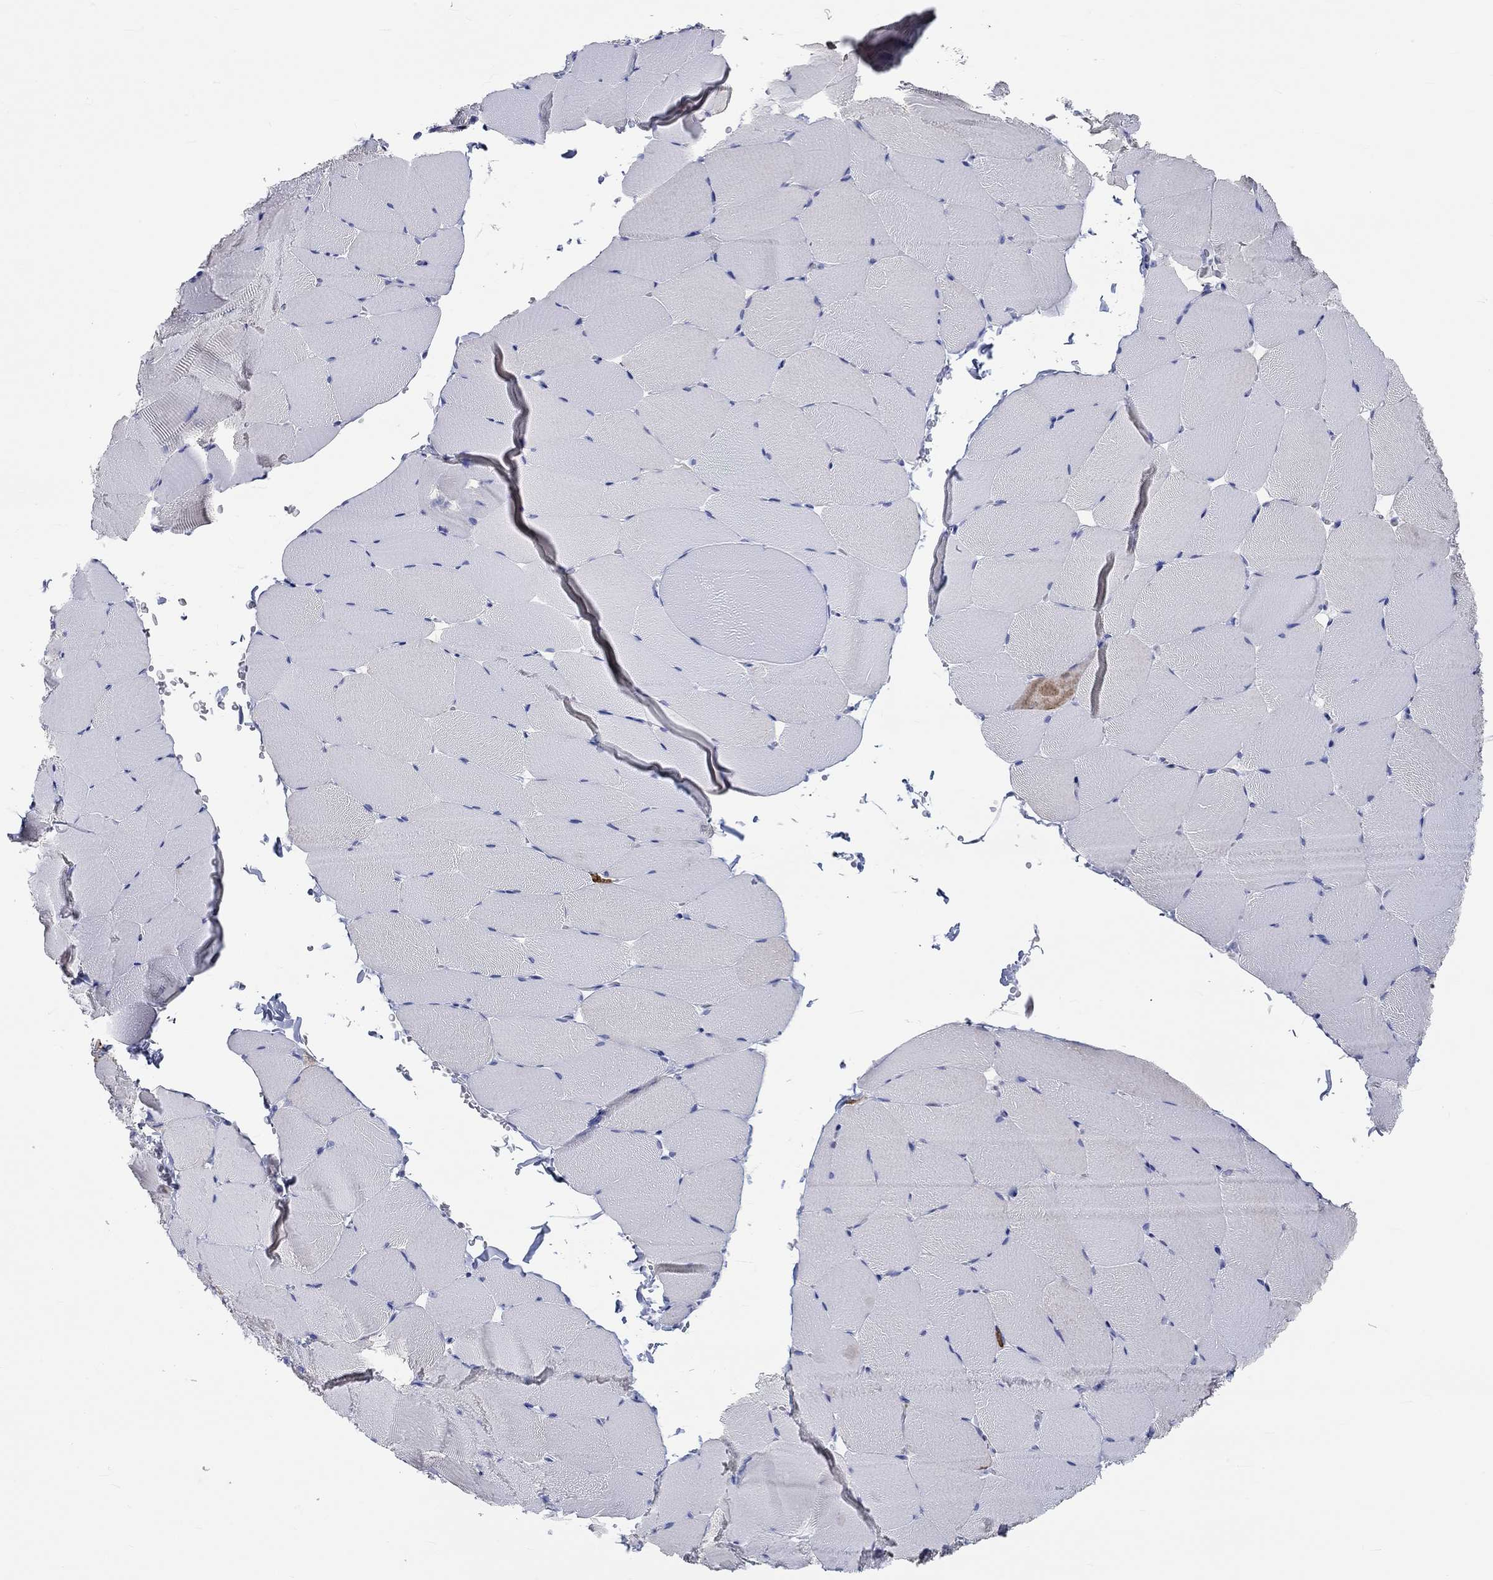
{"staining": {"intensity": "negative", "quantity": "none", "location": "none"}, "tissue": "skeletal muscle", "cell_type": "Myocytes", "image_type": "normal", "snomed": [{"axis": "morphology", "description": "Normal tissue, NOS"}, {"axis": "topography", "description": "Skeletal muscle"}], "caption": "Immunohistochemistry (IHC) histopathology image of unremarkable skeletal muscle: skeletal muscle stained with DAB reveals no significant protein staining in myocytes.", "gene": "SPATA9", "patient": {"sex": "female", "age": 37}}